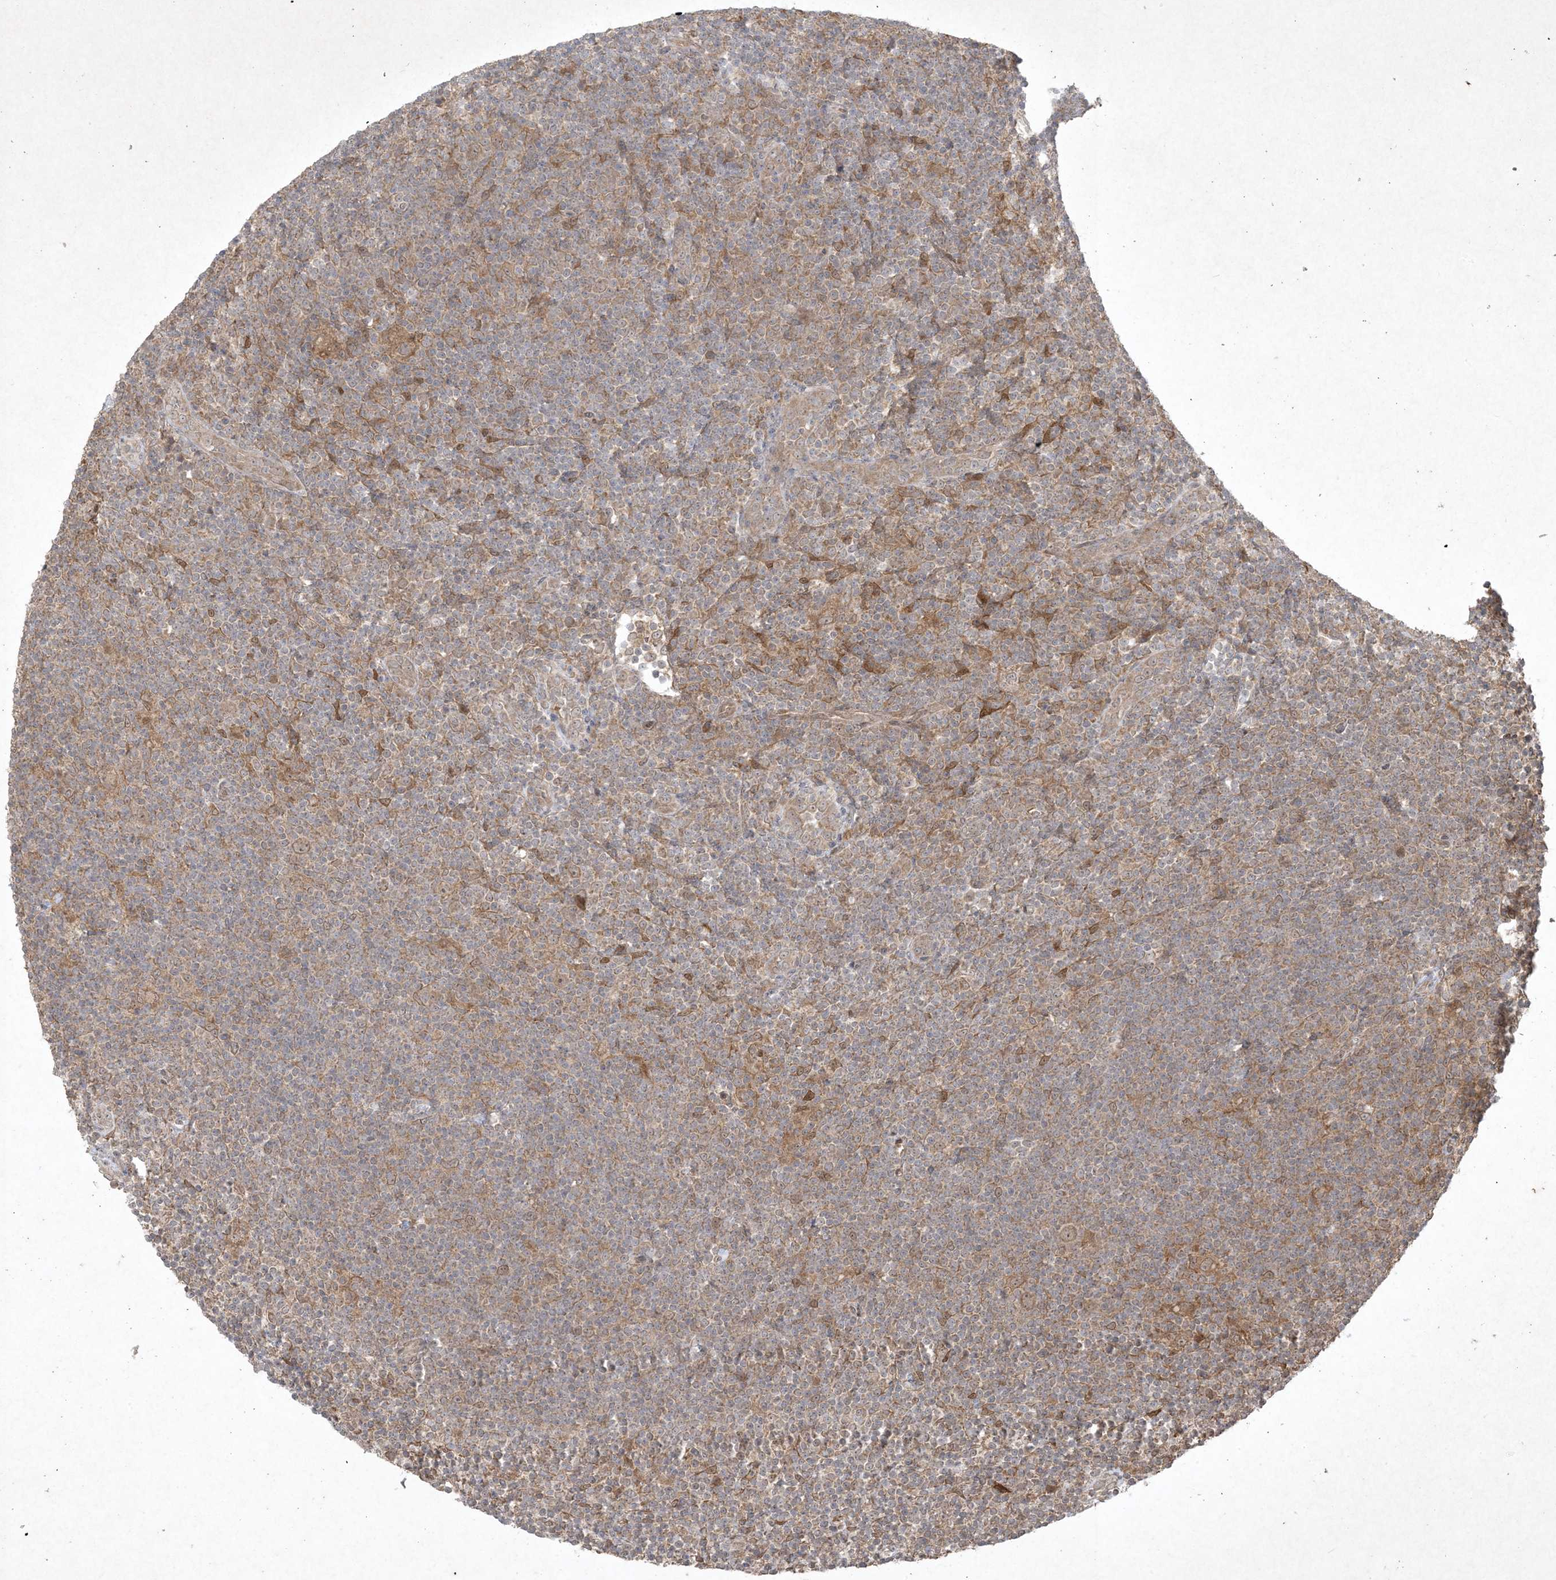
{"staining": {"intensity": "weak", "quantity": ">75%", "location": "nuclear"}, "tissue": "lymphoma", "cell_type": "Tumor cells", "image_type": "cancer", "snomed": [{"axis": "morphology", "description": "Hodgkin's disease, NOS"}, {"axis": "topography", "description": "Lymph node"}], "caption": "Immunohistochemical staining of human Hodgkin's disease reveals low levels of weak nuclear protein positivity in about >75% of tumor cells.", "gene": "NRBP2", "patient": {"sex": "female", "age": 57}}